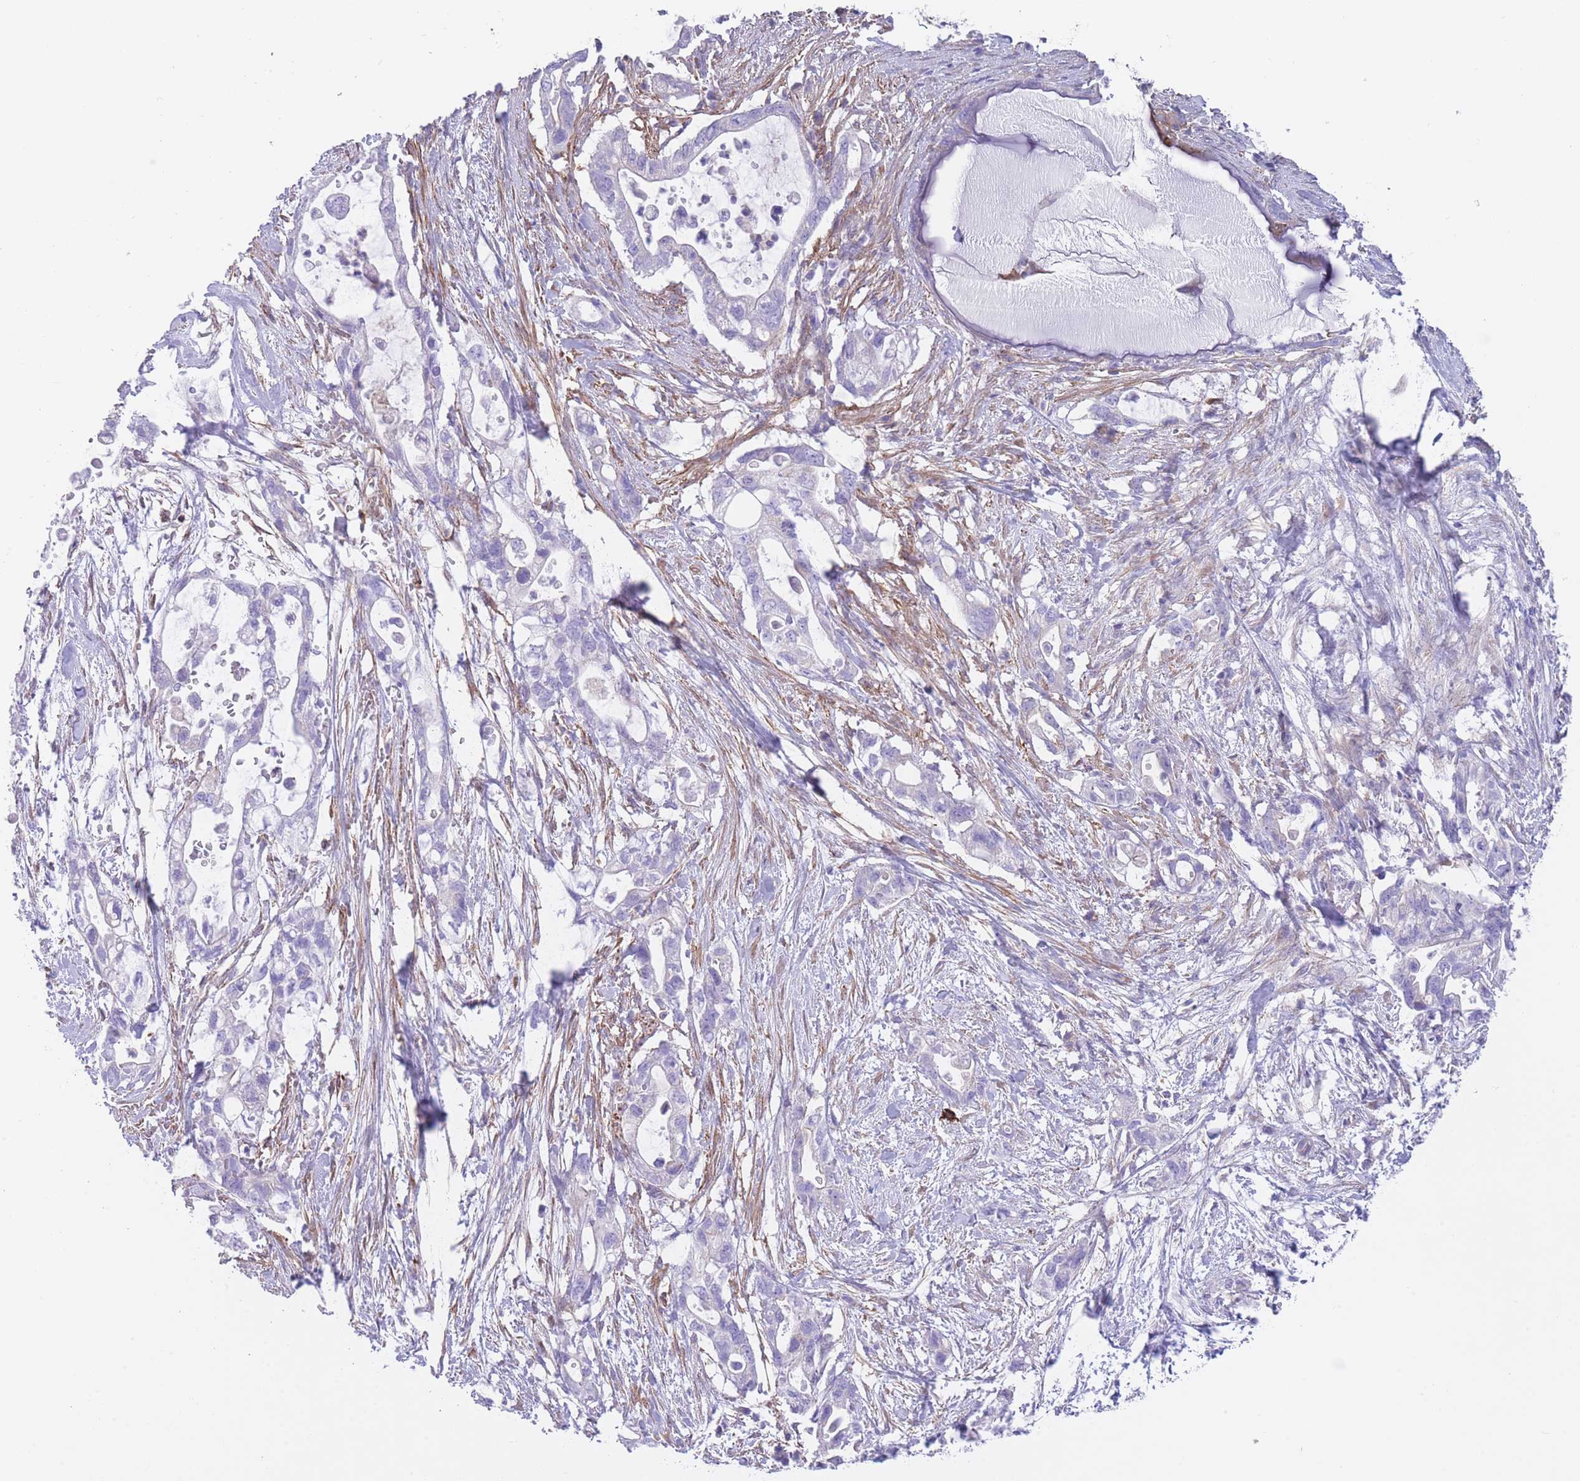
{"staining": {"intensity": "negative", "quantity": "none", "location": "none"}, "tissue": "pancreatic cancer", "cell_type": "Tumor cells", "image_type": "cancer", "snomed": [{"axis": "morphology", "description": "Adenocarcinoma, NOS"}, {"axis": "topography", "description": "Pancreas"}], "caption": "This is an immunohistochemistry (IHC) image of human pancreatic cancer (adenocarcinoma). There is no staining in tumor cells.", "gene": "LDB3", "patient": {"sex": "female", "age": 72}}